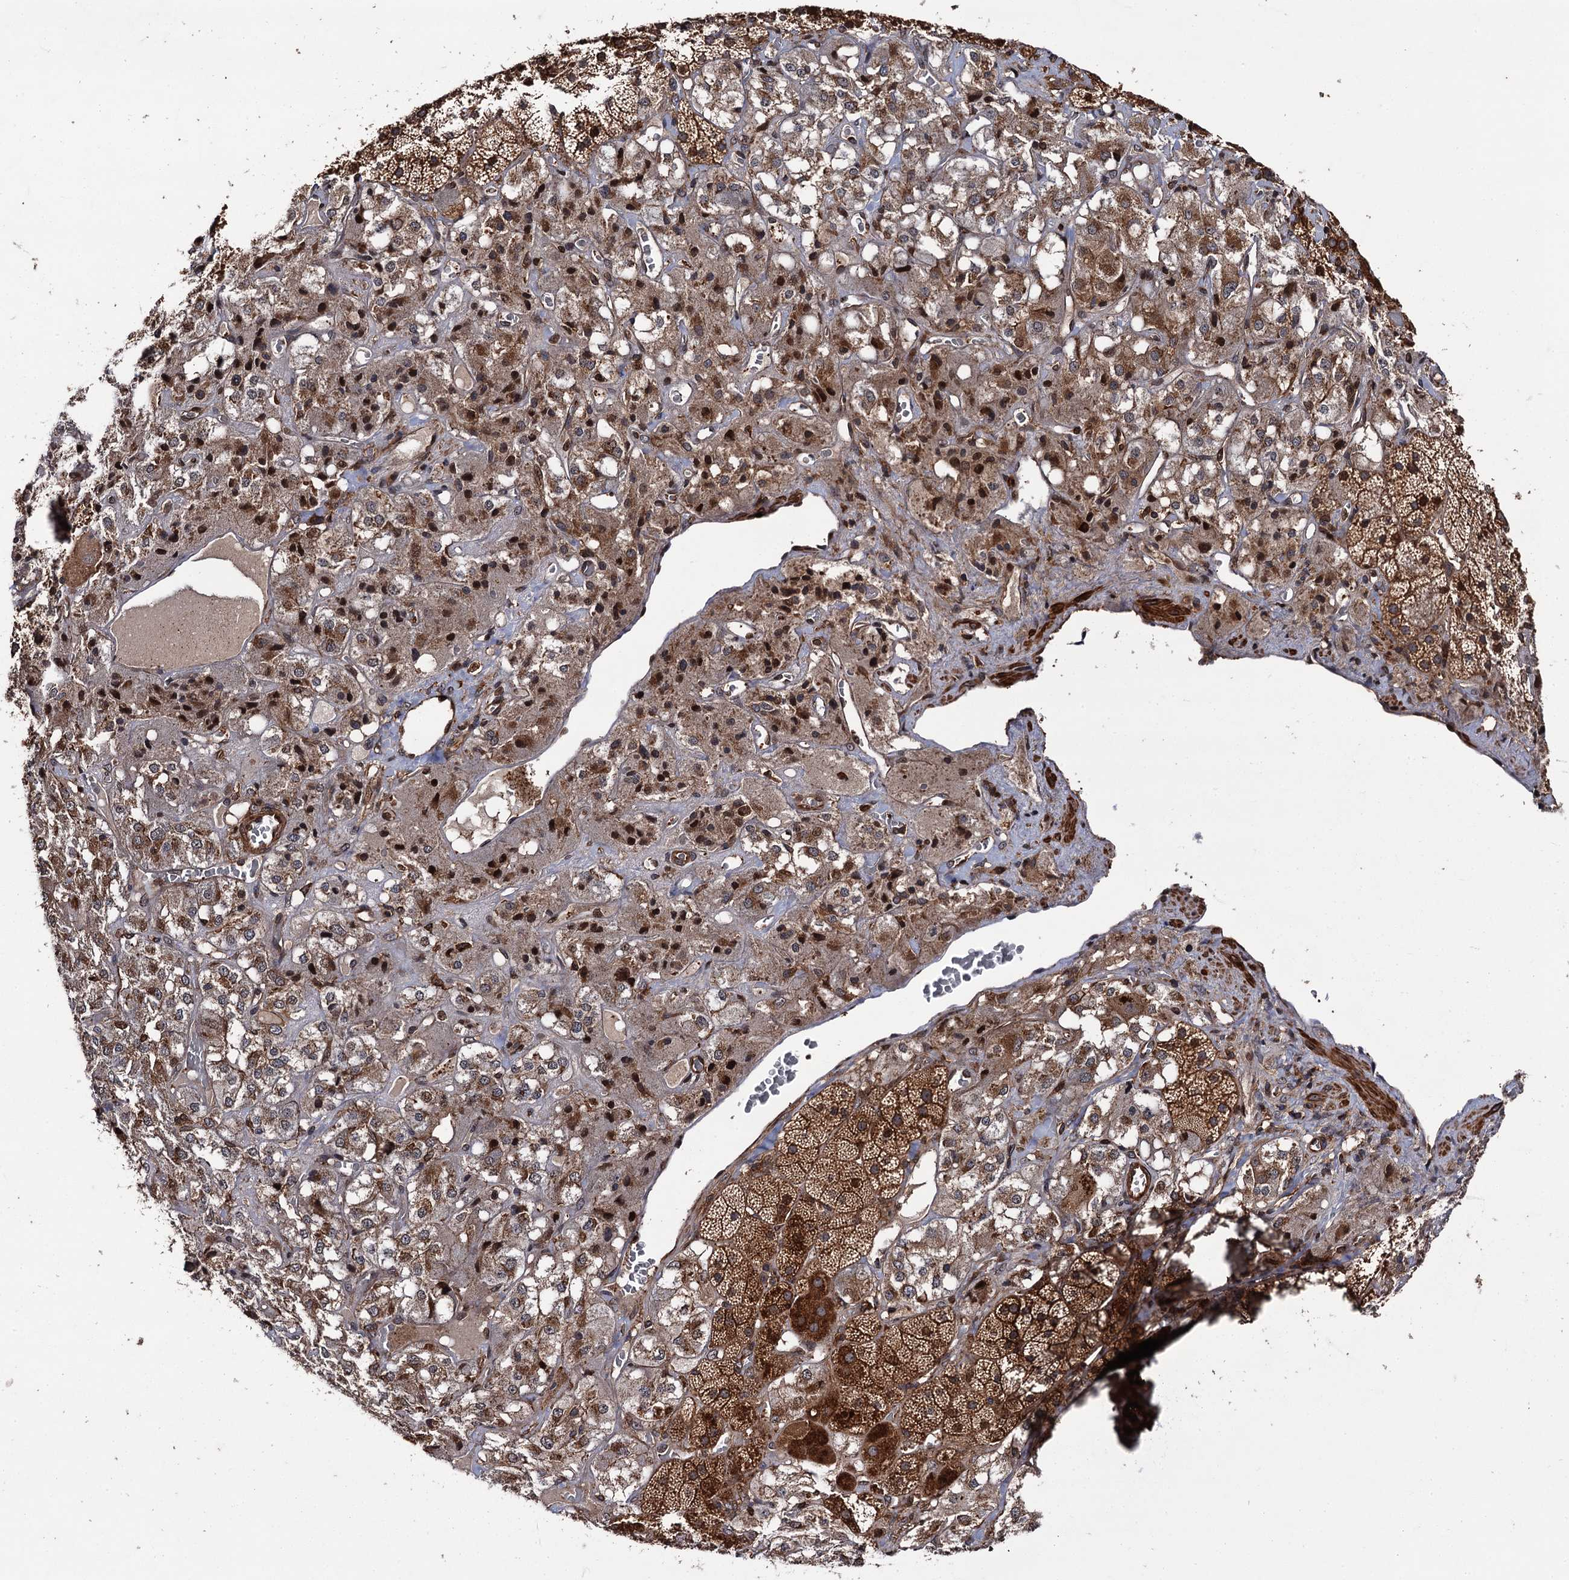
{"staining": {"intensity": "strong", "quantity": ">75%", "location": "cytoplasmic/membranous"}, "tissue": "adrenal gland", "cell_type": "Glandular cells", "image_type": "normal", "snomed": [{"axis": "morphology", "description": "Normal tissue, NOS"}, {"axis": "topography", "description": "Adrenal gland"}], "caption": "Strong cytoplasmic/membranous staining is seen in about >75% of glandular cells in benign adrenal gland. (Stains: DAB (3,3'-diaminobenzidine) in brown, nuclei in blue, Microscopy: brightfield microscopy at high magnification).", "gene": "BORA", "patient": {"sex": "male", "age": 57}}